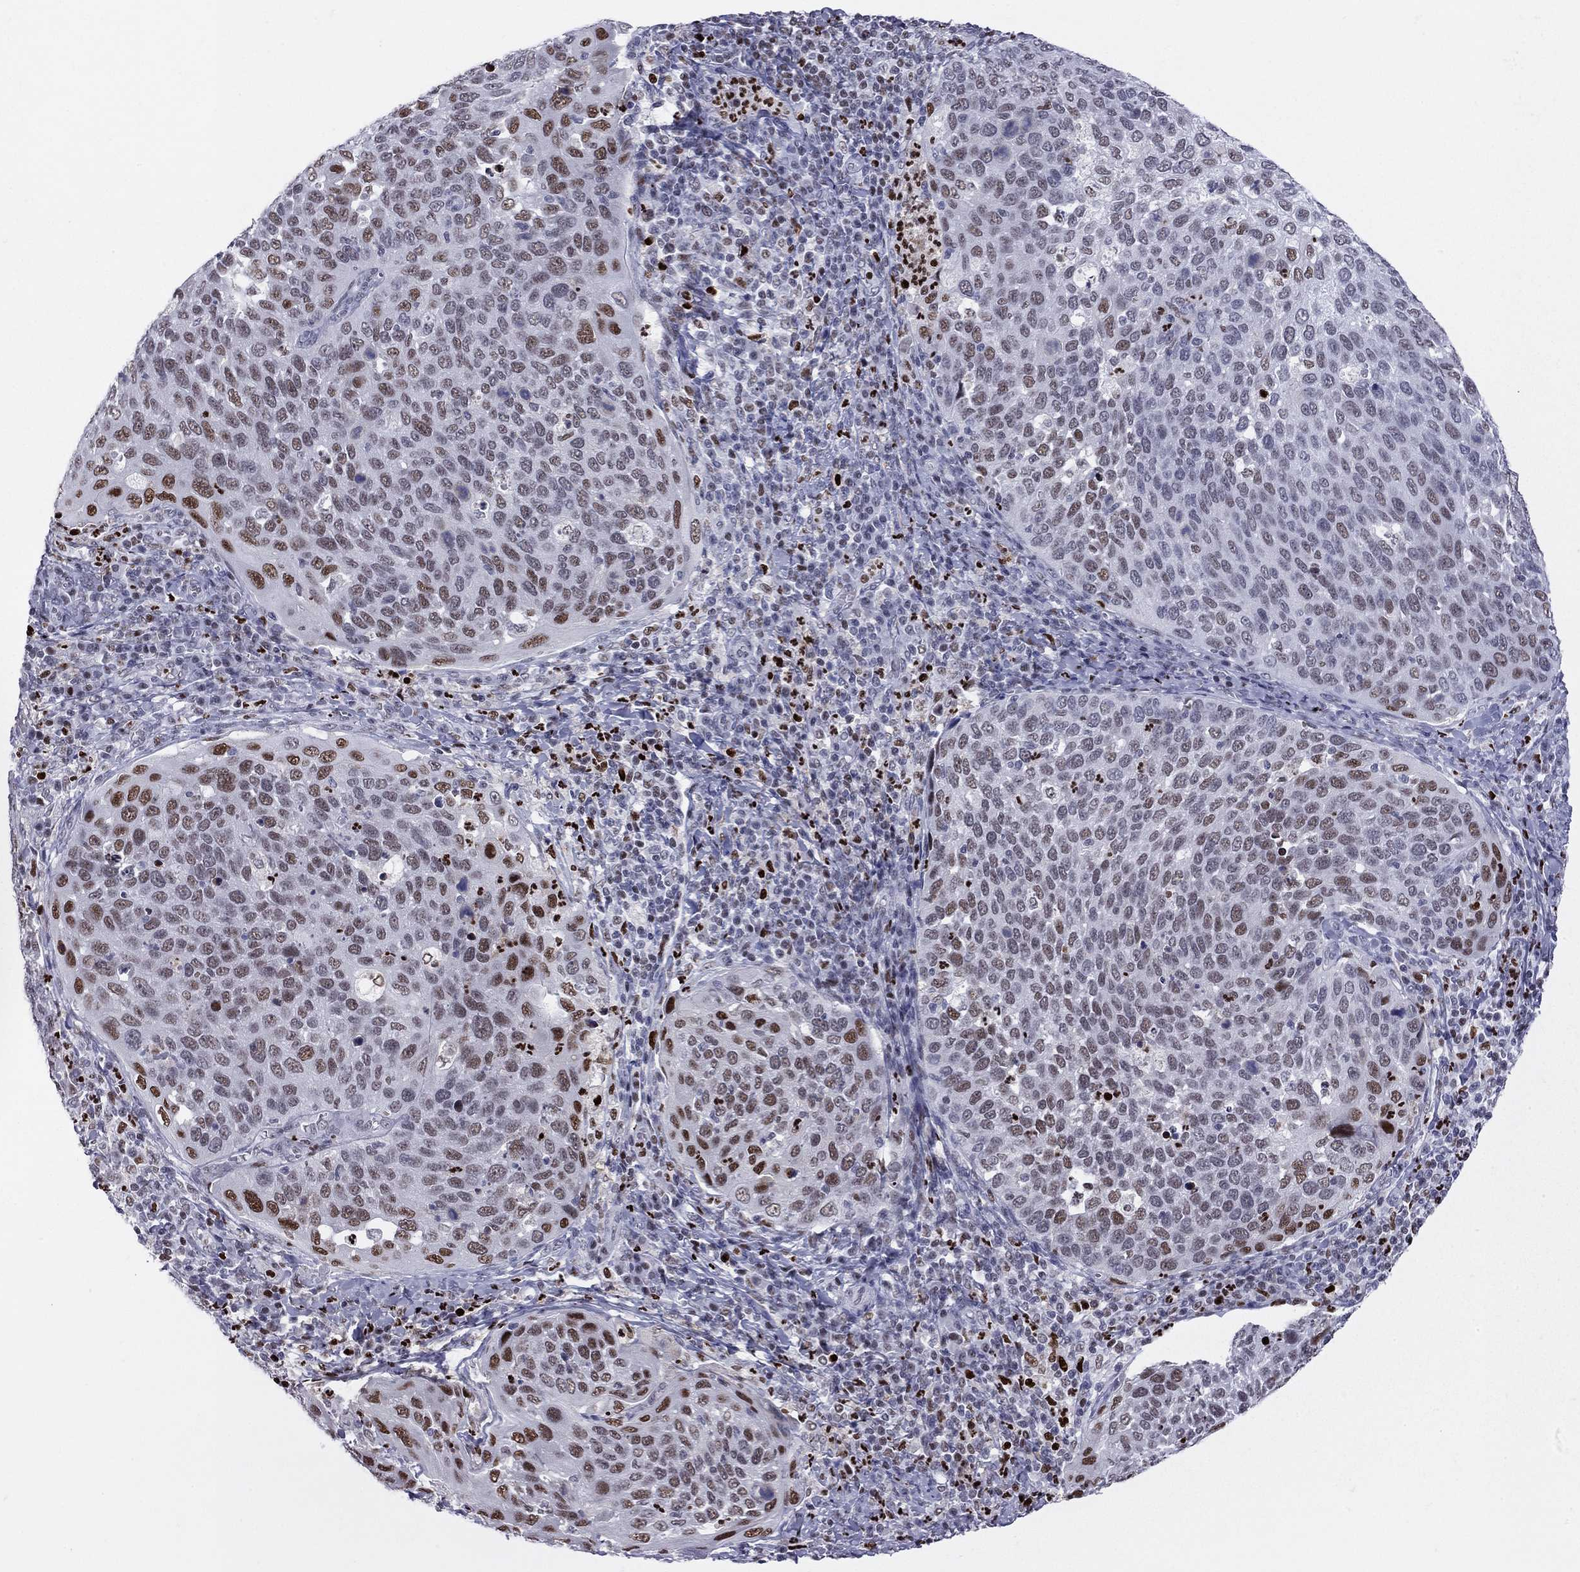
{"staining": {"intensity": "strong", "quantity": "<25%", "location": "nuclear"}, "tissue": "cervical cancer", "cell_type": "Tumor cells", "image_type": "cancer", "snomed": [{"axis": "morphology", "description": "Squamous cell carcinoma, NOS"}, {"axis": "topography", "description": "Cervix"}], "caption": "Immunohistochemical staining of human cervical cancer (squamous cell carcinoma) reveals strong nuclear protein expression in about <25% of tumor cells. Ihc stains the protein of interest in brown and the nuclei are stained blue.", "gene": "PCGF3", "patient": {"sex": "female", "age": 54}}